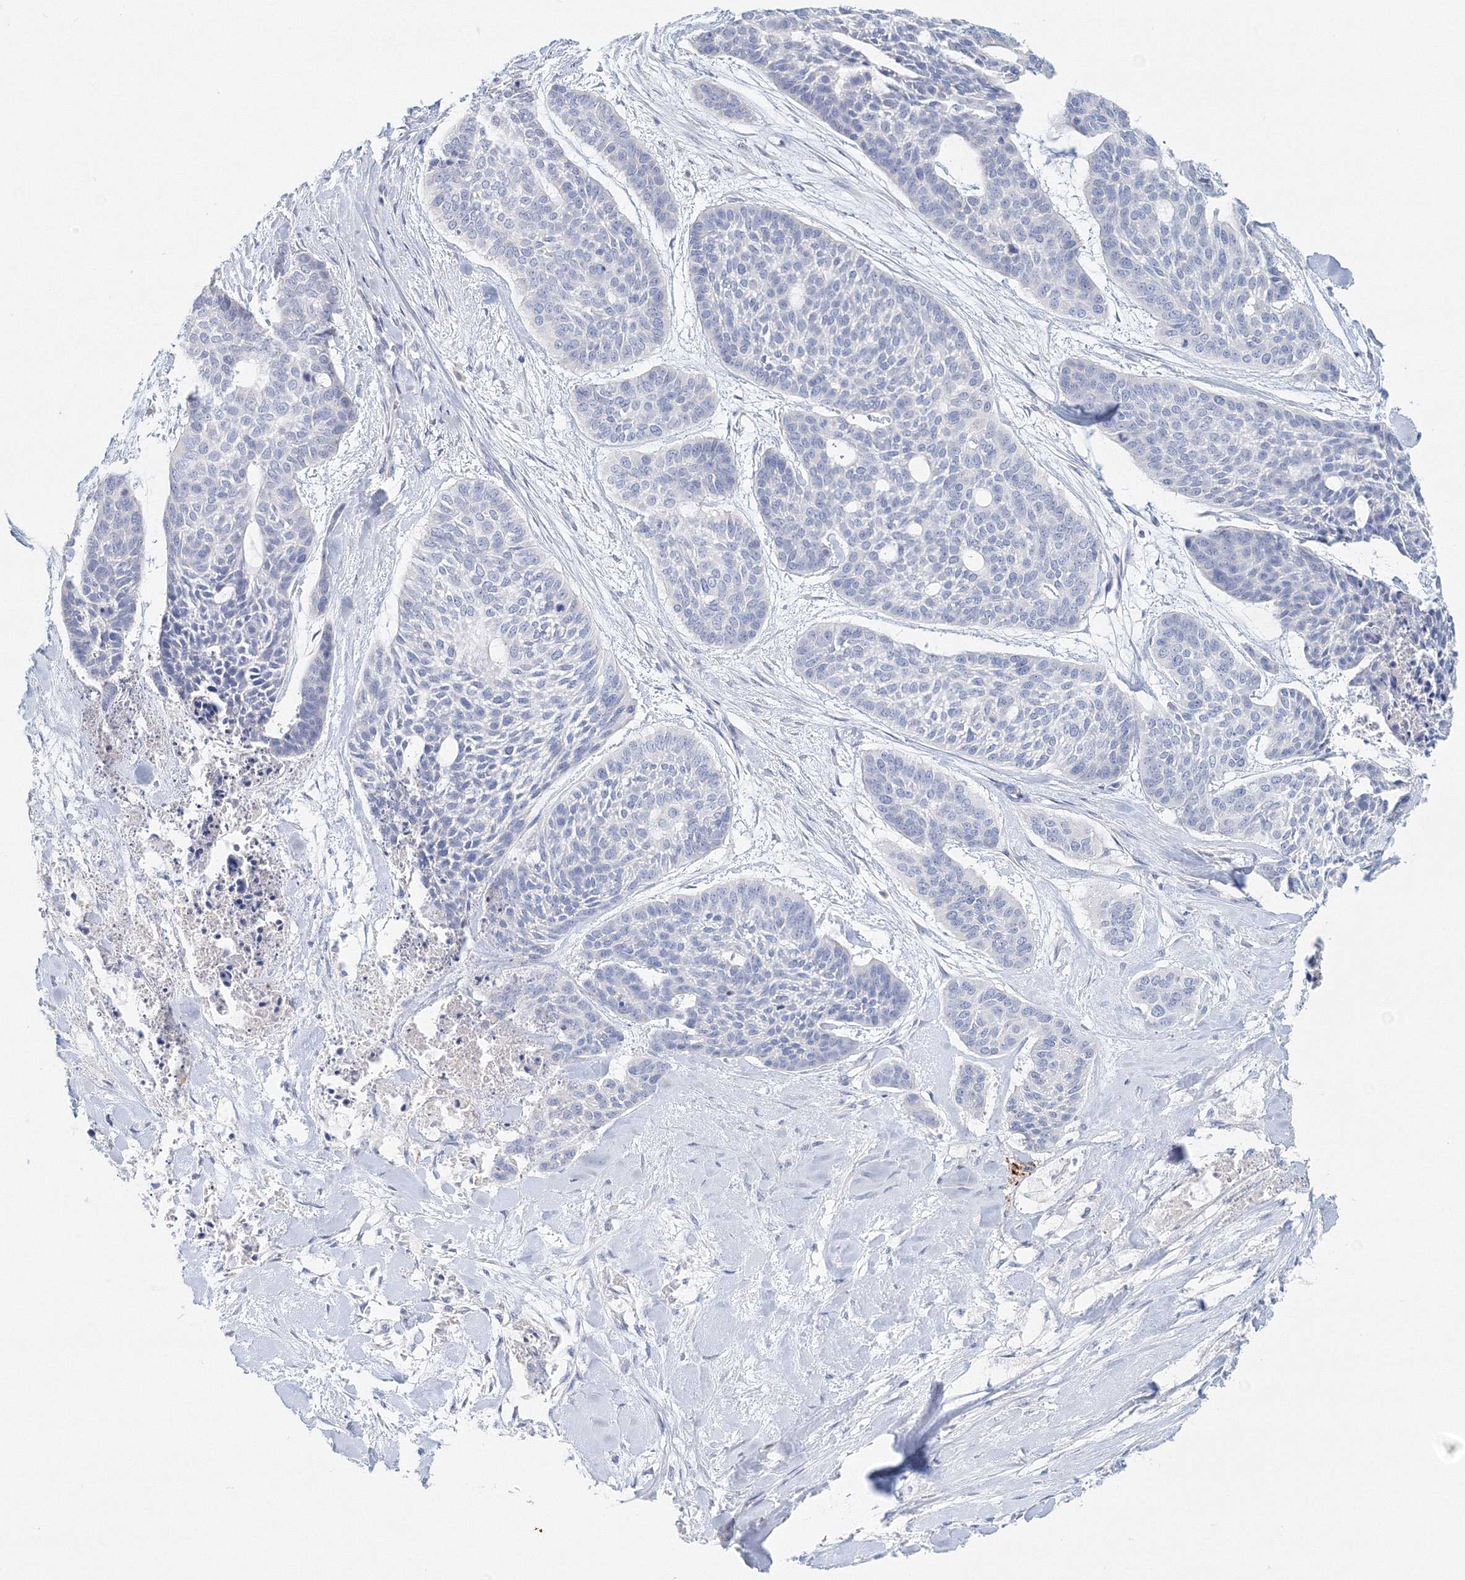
{"staining": {"intensity": "negative", "quantity": "none", "location": "none"}, "tissue": "skin cancer", "cell_type": "Tumor cells", "image_type": "cancer", "snomed": [{"axis": "morphology", "description": "Basal cell carcinoma"}, {"axis": "topography", "description": "Skin"}], "caption": "High magnification brightfield microscopy of skin cancer (basal cell carcinoma) stained with DAB (brown) and counterstained with hematoxylin (blue): tumor cells show no significant staining. (DAB IHC, high magnification).", "gene": "VSIG1", "patient": {"sex": "female", "age": 64}}